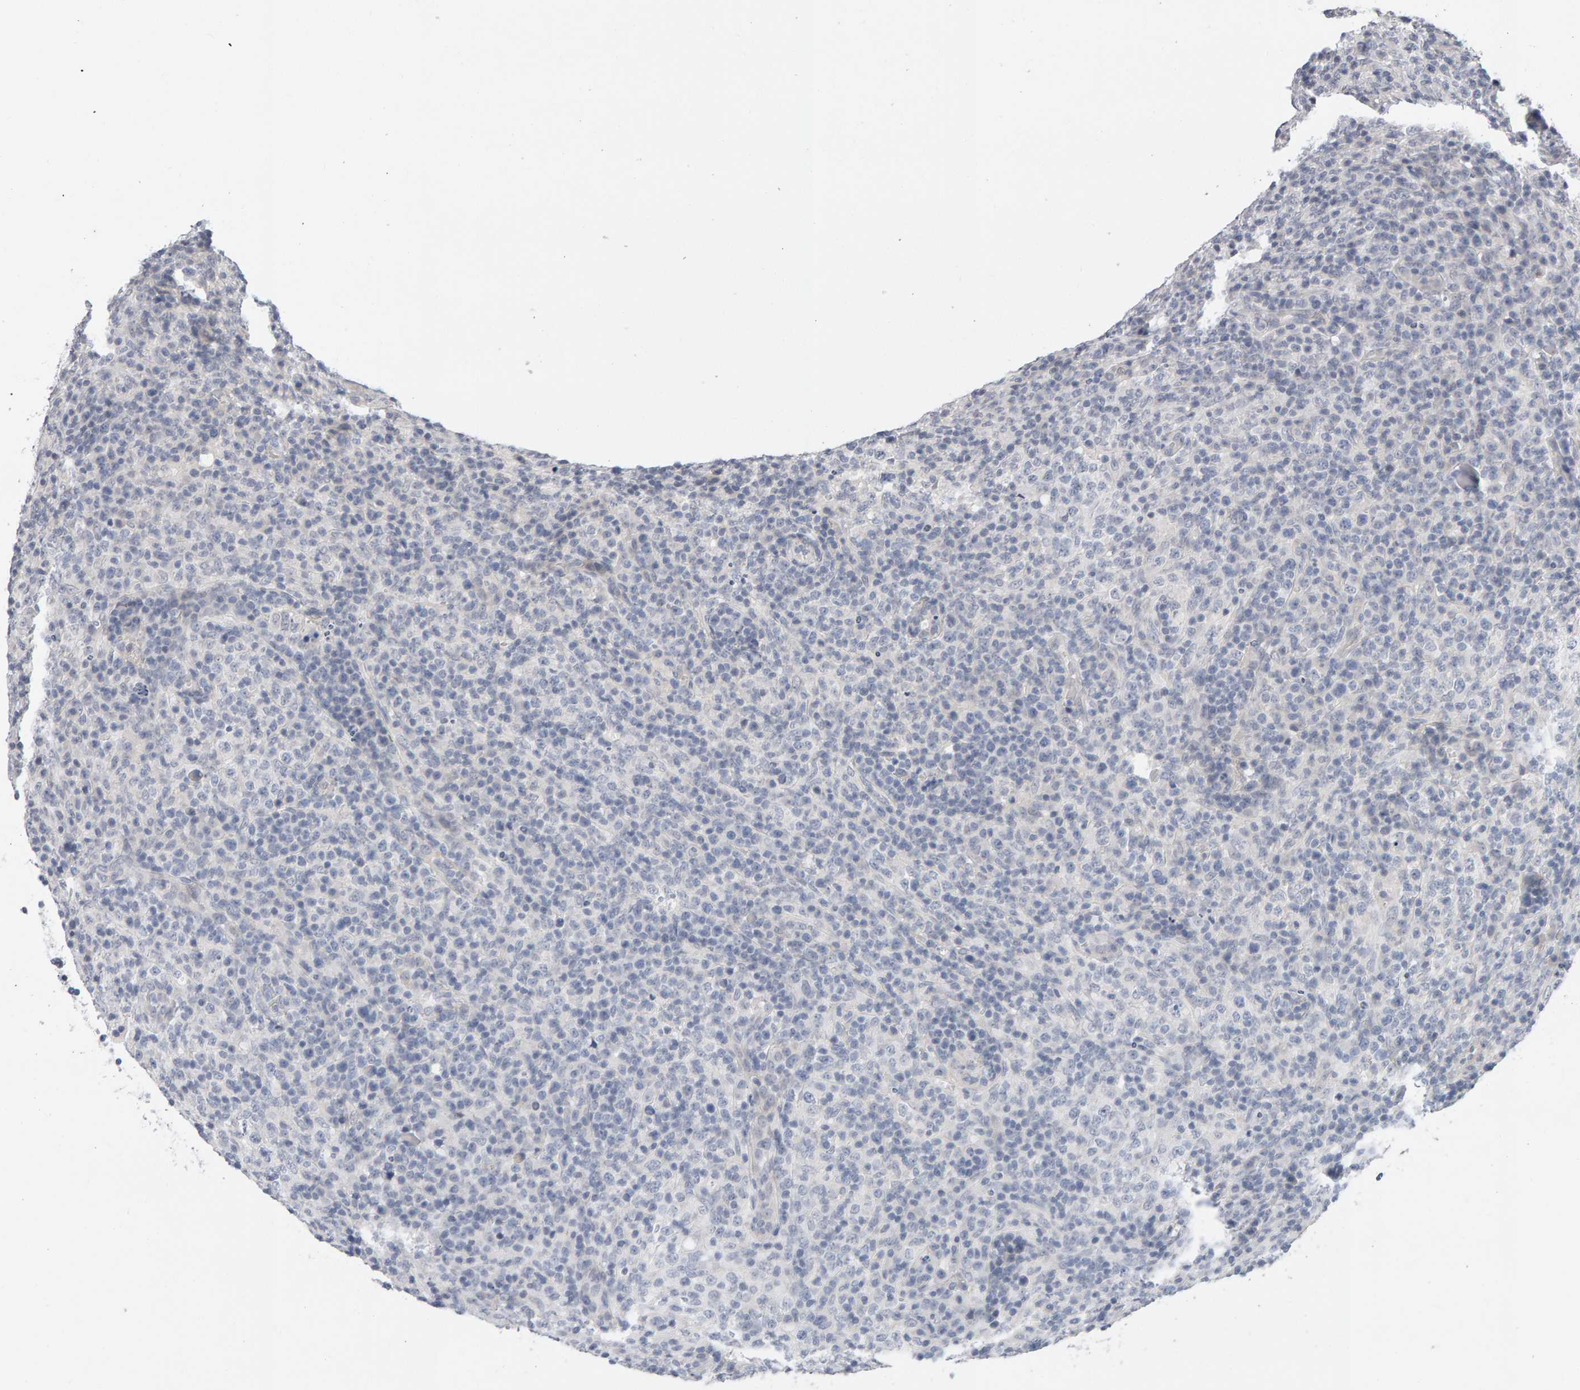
{"staining": {"intensity": "negative", "quantity": "none", "location": "none"}, "tissue": "lymphoma", "cell_type": "Tumor cells", "image_type": "cancer", "snomed": [{"axis": "morphology", "description": "Malignant lymphoma, non-Hodgkin's type, High grade"}, {"axis": "topography", "description": "Lymph node"}], "caption": "Lymphoma stained for a protein using immunohistochemistry exhibits no positivity tumor cells.", "gene": "HNF4A", "patient": {"sex": "female", "age": 76}}